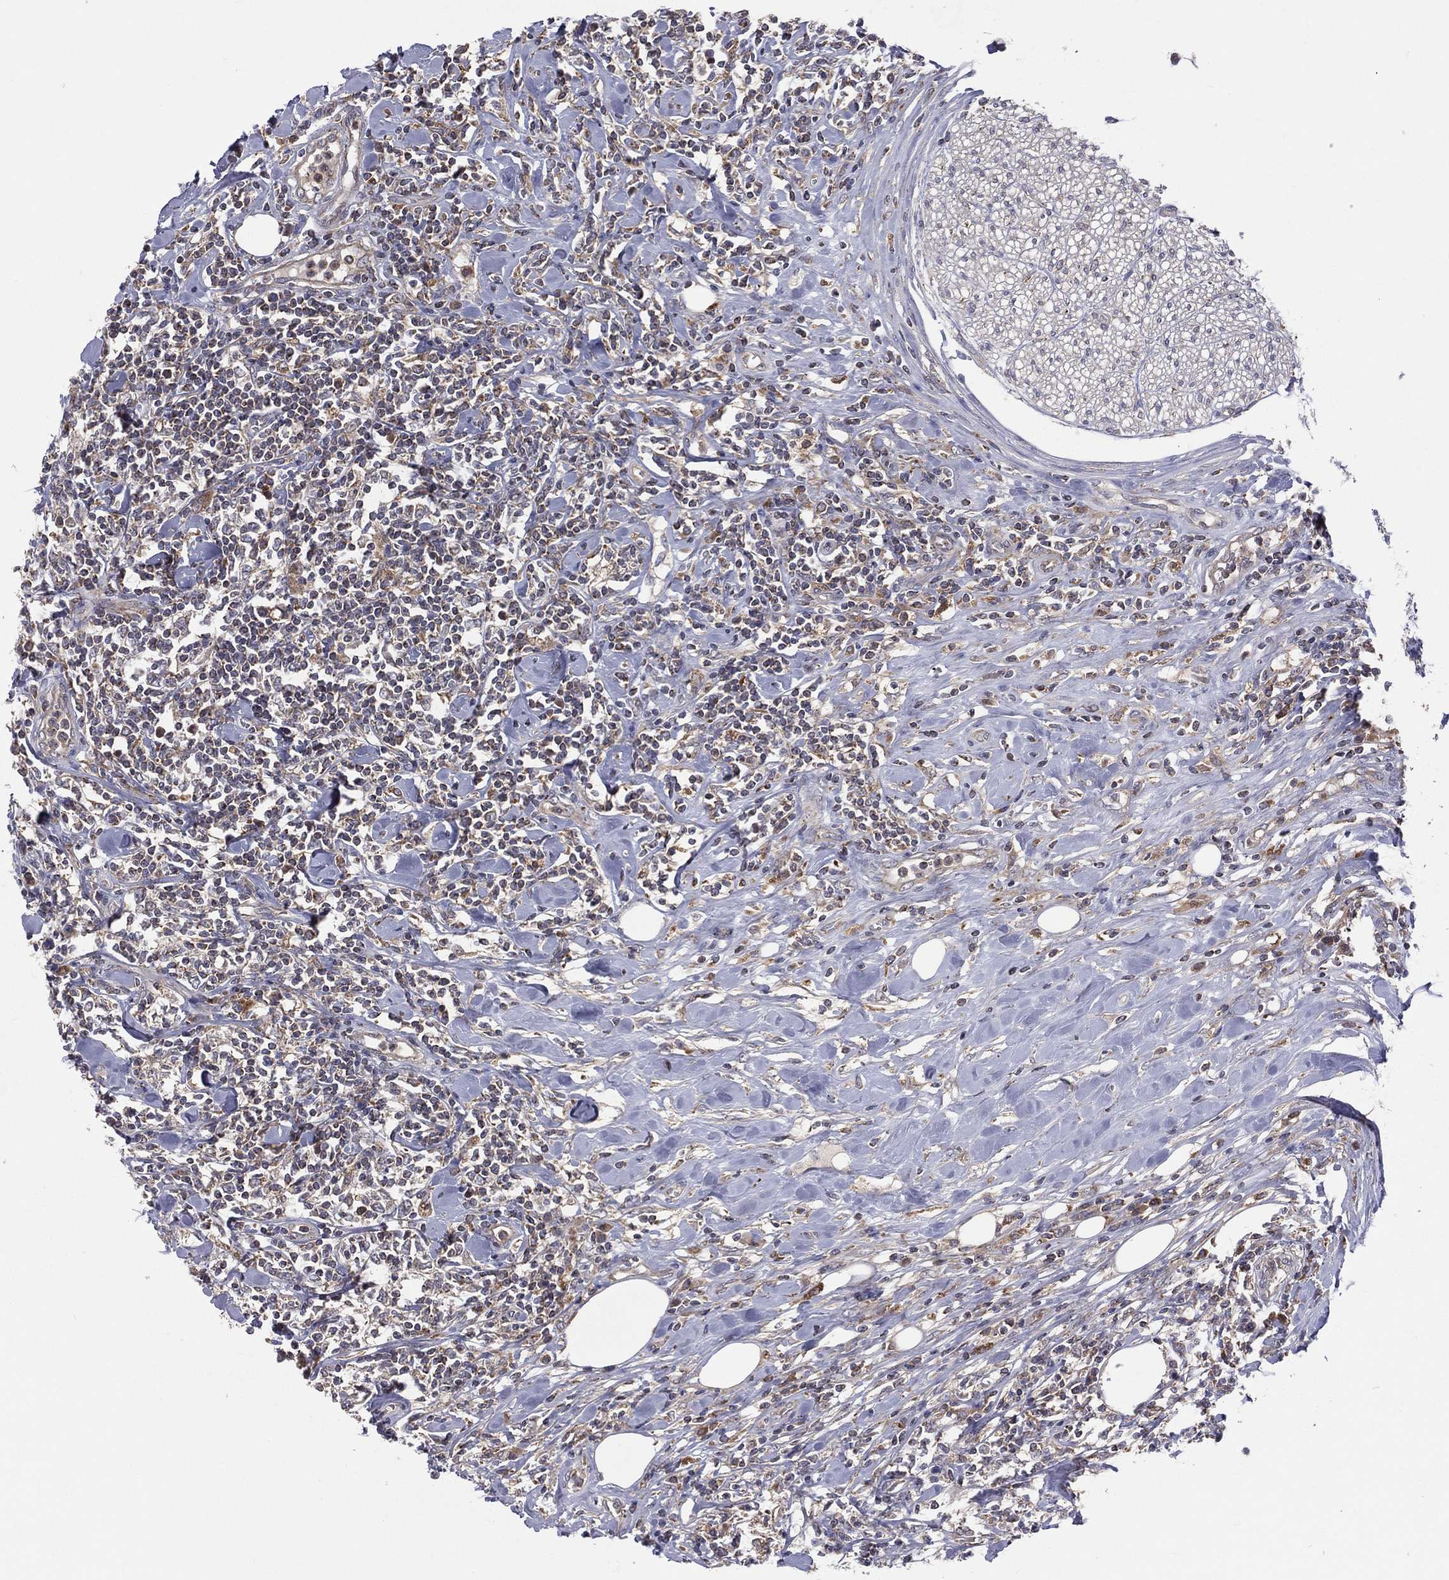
{"staining": {"intensity": "moderate", "quantity": "25%-75%", "location": "cytoplasmic/membranous"}, "tissue": "lymphoma", "cell_type": "Tumor cells", "image_type": "cancer", "snomed": [{"axis": "morphology", "description": "Malignant lymphoma, non-Hodgkin's type, High grade"}, {"axis": "topography", "description": "Lymph node"}], "caption": "Malignant lymphoma, non-Hodgkin's type (high-grade) stained with immunohistochemistry displays moderate cytoplasmic/membranous expression in approximately 25%-75% of tumor cells. (DAB (3,3'-diaminobenzidine) IHC with brightfield microscopy, high magnification).", "gene": "STARD3", "patient": {"sex": "female", "age": 84}}